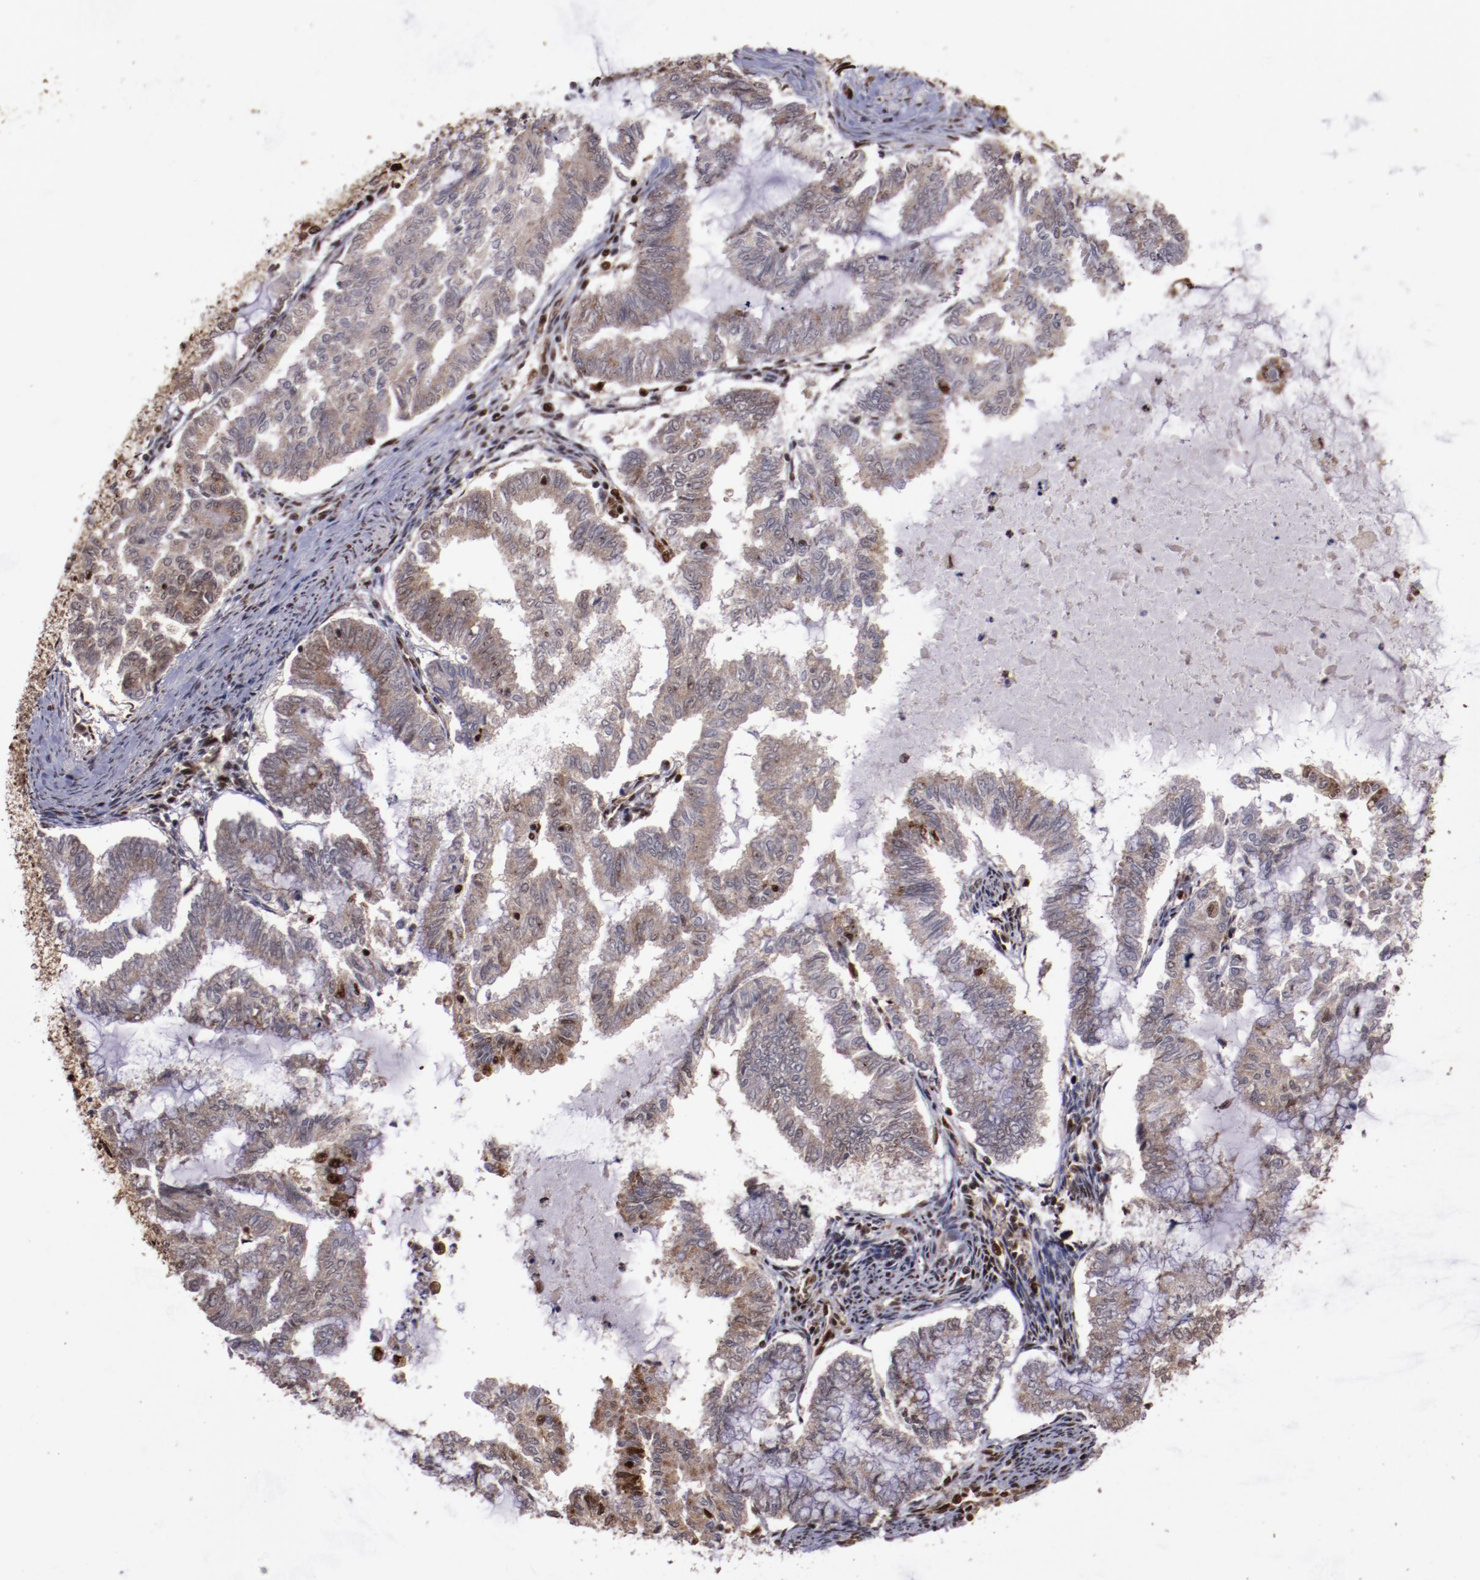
{"staining": {"intensity": "weak", "quantity": ">75%", "location": "cytoplasmic/membranous"}, "tissue": "endometrial cancer", "cell_type": "Tumor cells", "image_type": "cancer", "snomed": [{"axis": "morphology", "description": "Adenocarcinoma, NOS"}, {"axis": "topography", "description": "Endometrium"}], "caption": "A low amount of weak cytoplasmic/membranous positivity is seen in approximately >75% of tumor cells in adenocarcinoma (endometrial) tissue.", "gene": "SNW1", "patient": {"sex": "female", "age": 79}}